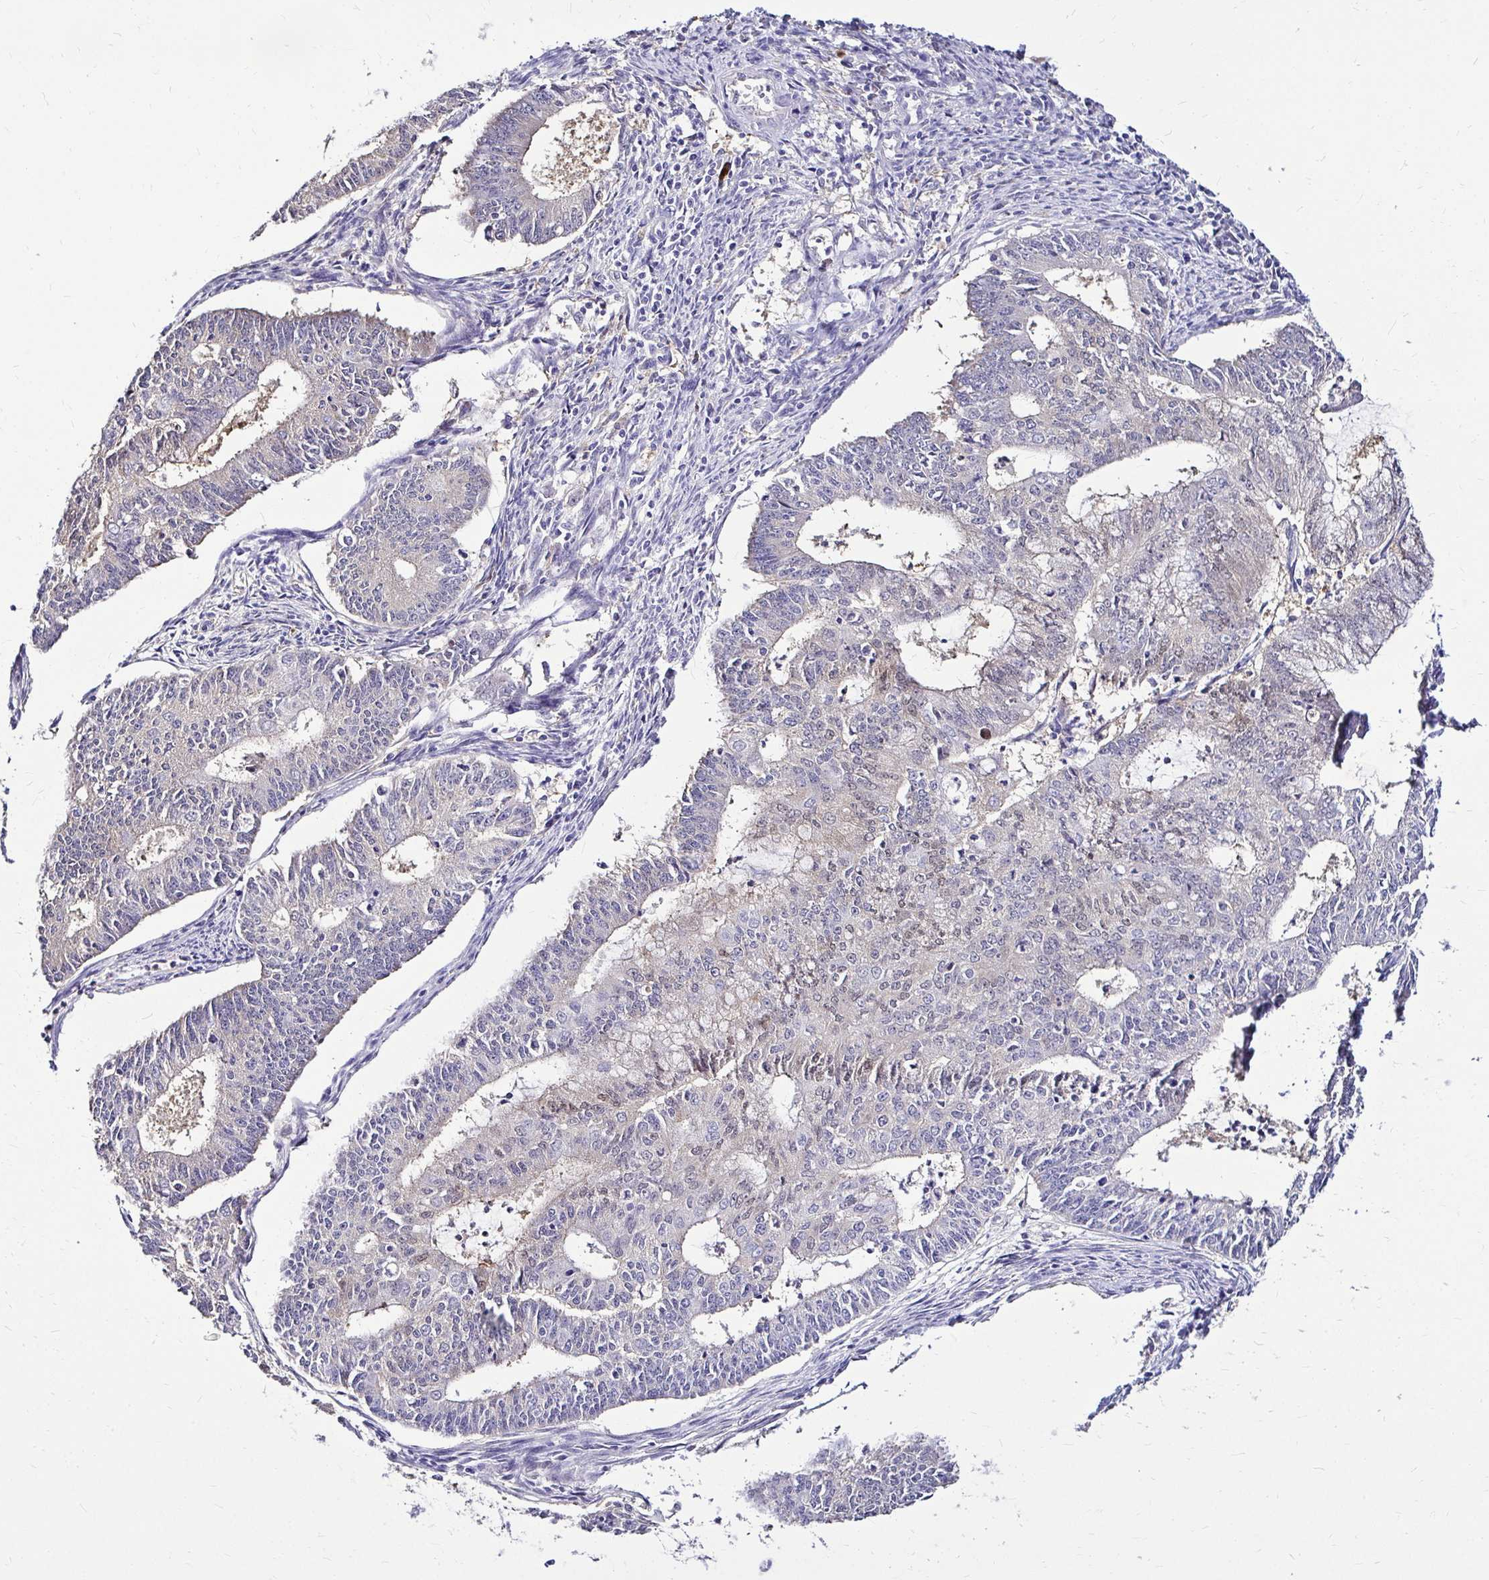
{"staining": {"intensity": "negative", "quantity": "none", "location": "none"}, "tissue": "endometrial cancer", "cell_type": "Tumor cells", "image_type": "cancer", "snomed": [{"axis": "morphology", "description": "Adenocarcinoma, NOS"}, {"axis": "topography", "description": "Endometrium"}], "caption": "An immunohistochemistry image of endometrial cancer is shown. There is no staining in tumor cells of endometrial cancer. (Brightfield microscopy of DAB (3,3'-diaminobenzidine) immunohistochemistry at high magnification).", "gene": "IDH1", "patient": {"sex": "female", "age": 61}}